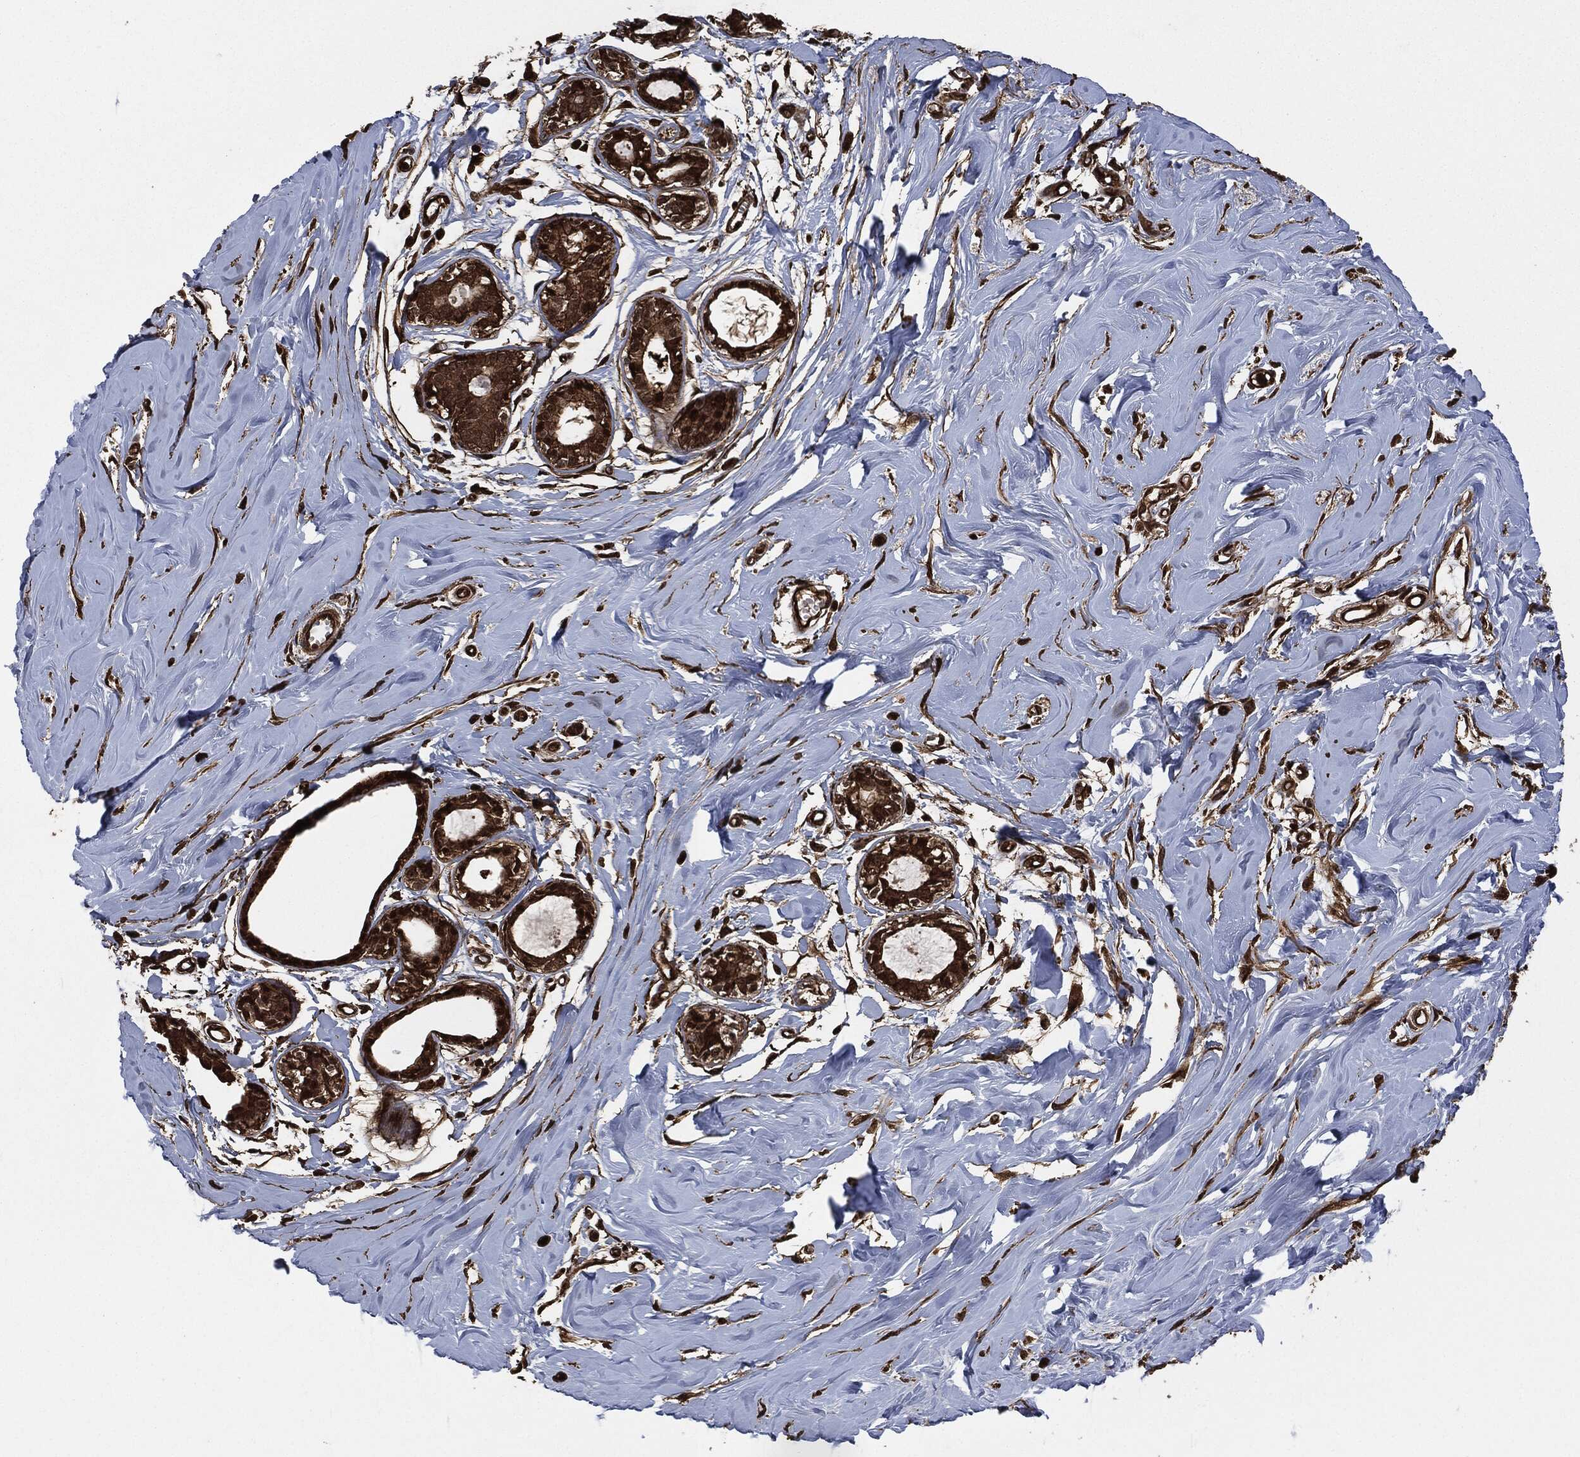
{"staining": {"intensity": "strong", "quantity": ">75%", "location": "cytoplasmic/membranous"}, "tissue": "soft tissue", "cell_type": "Fibroblasts", "image_type": "normal", "snomed": [{"axis": "morphology", "description": "Normal tissue, NOS"}, {"axis": "topography", "description": "Breast"}], "caption": "IHC histopathology image of benign soft tissue stained for a protein (brown), which exhibits high levels of strong cytoplasmic/membranous staining in about >75% of fibroblasts.", "gene": "HRAS", "patient": {"sex": "female", "age": 49}}